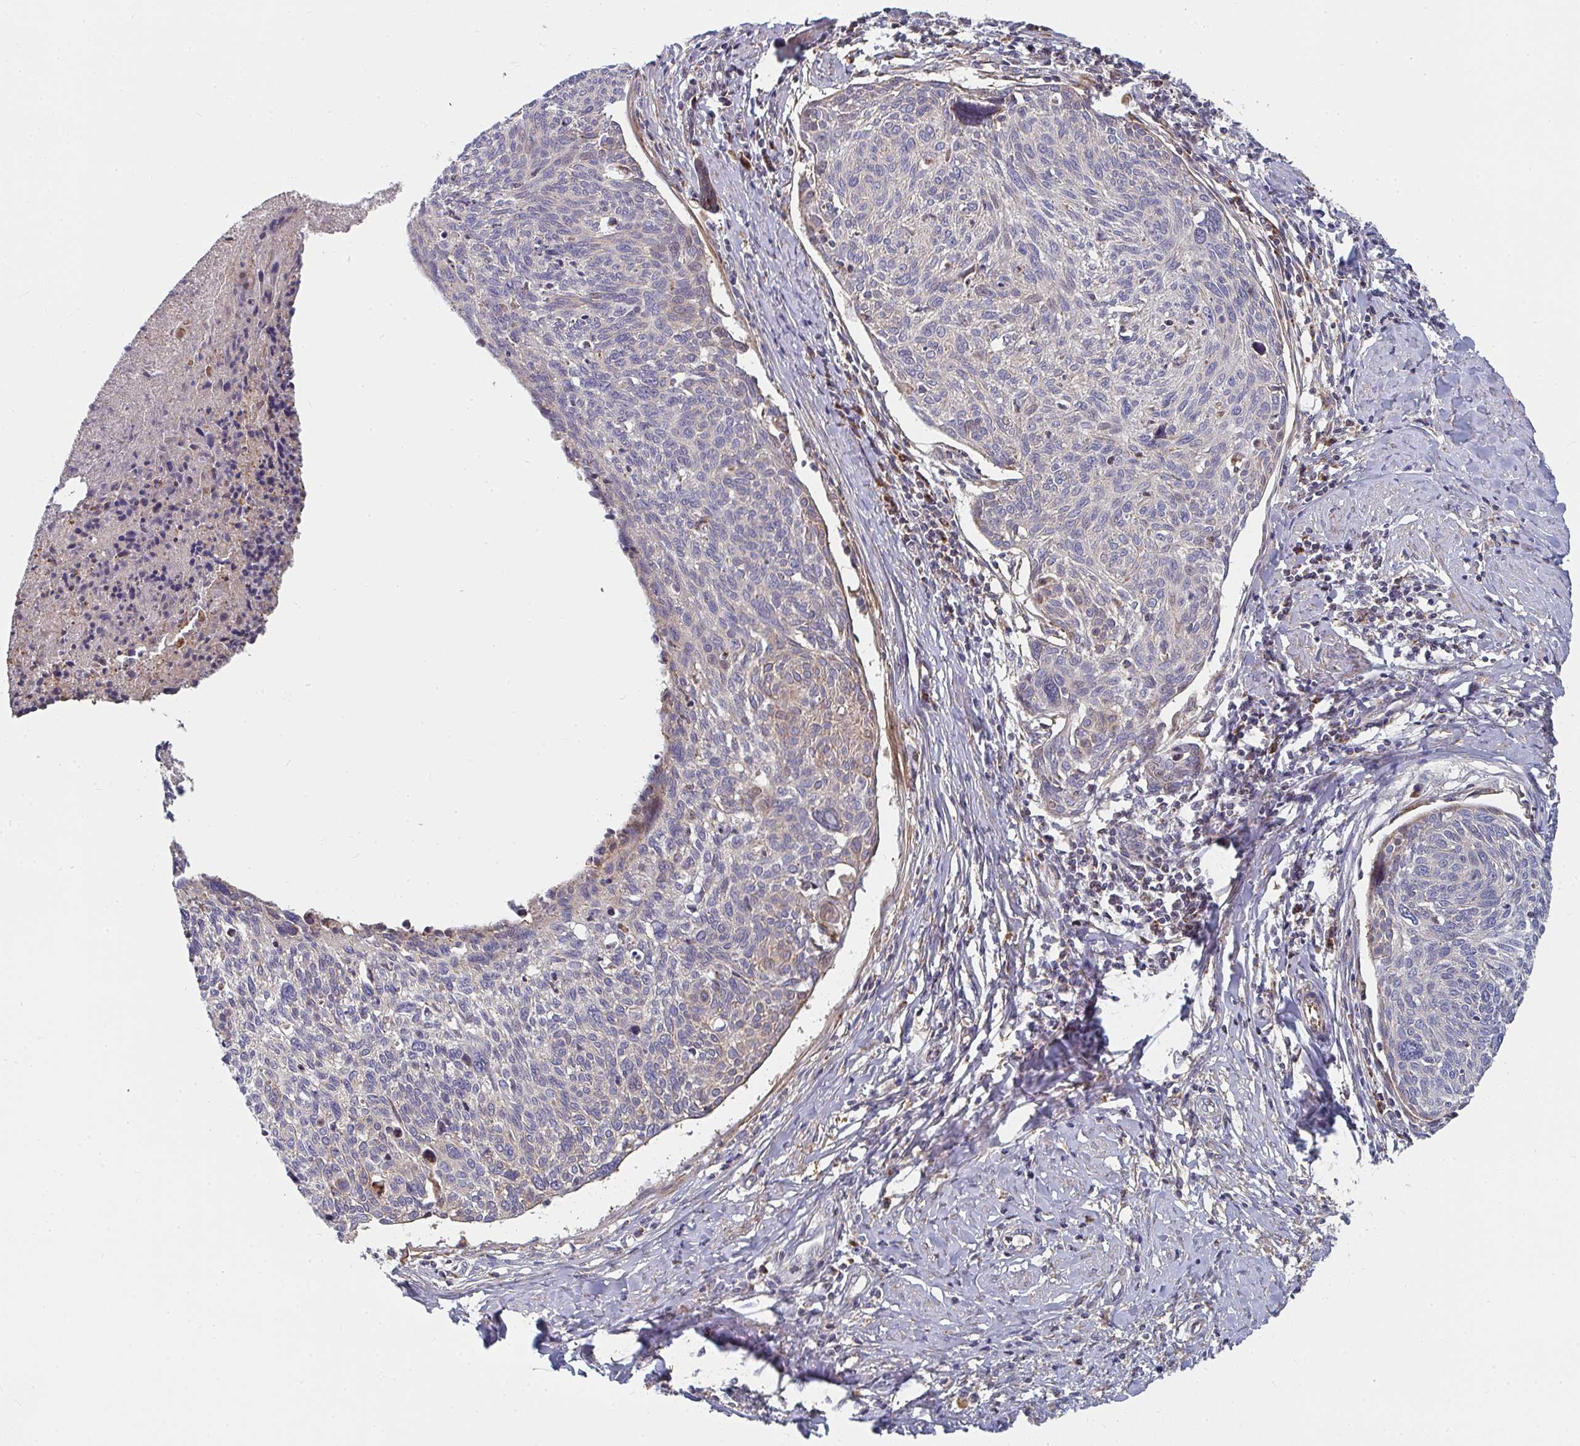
{"staining": {"intensity": "weak", "quantity": "25%-75%", "location": "cytoplasmic/membranous"}, "tissue": "cervical cancer", "cell_type": "Tumor cells", "image_type": "cancer", "snomed": [{"axis": "morphology", "description": "Squamous cell carcinoma, NOS"}, {"axis": "topography", "description": "Cervix"}], "caption": "Immunohistochemistry (DAB (3,3'-diaminobenzidine)) staining of human cervical cancer (squamous cell carcinoma) displays weak cytoplasmic/membranous protein positivity in approximately 25%-75% of tumor cells.", "gene": "RHEBL1", "patient": {"sex": "female", "age": 49}}